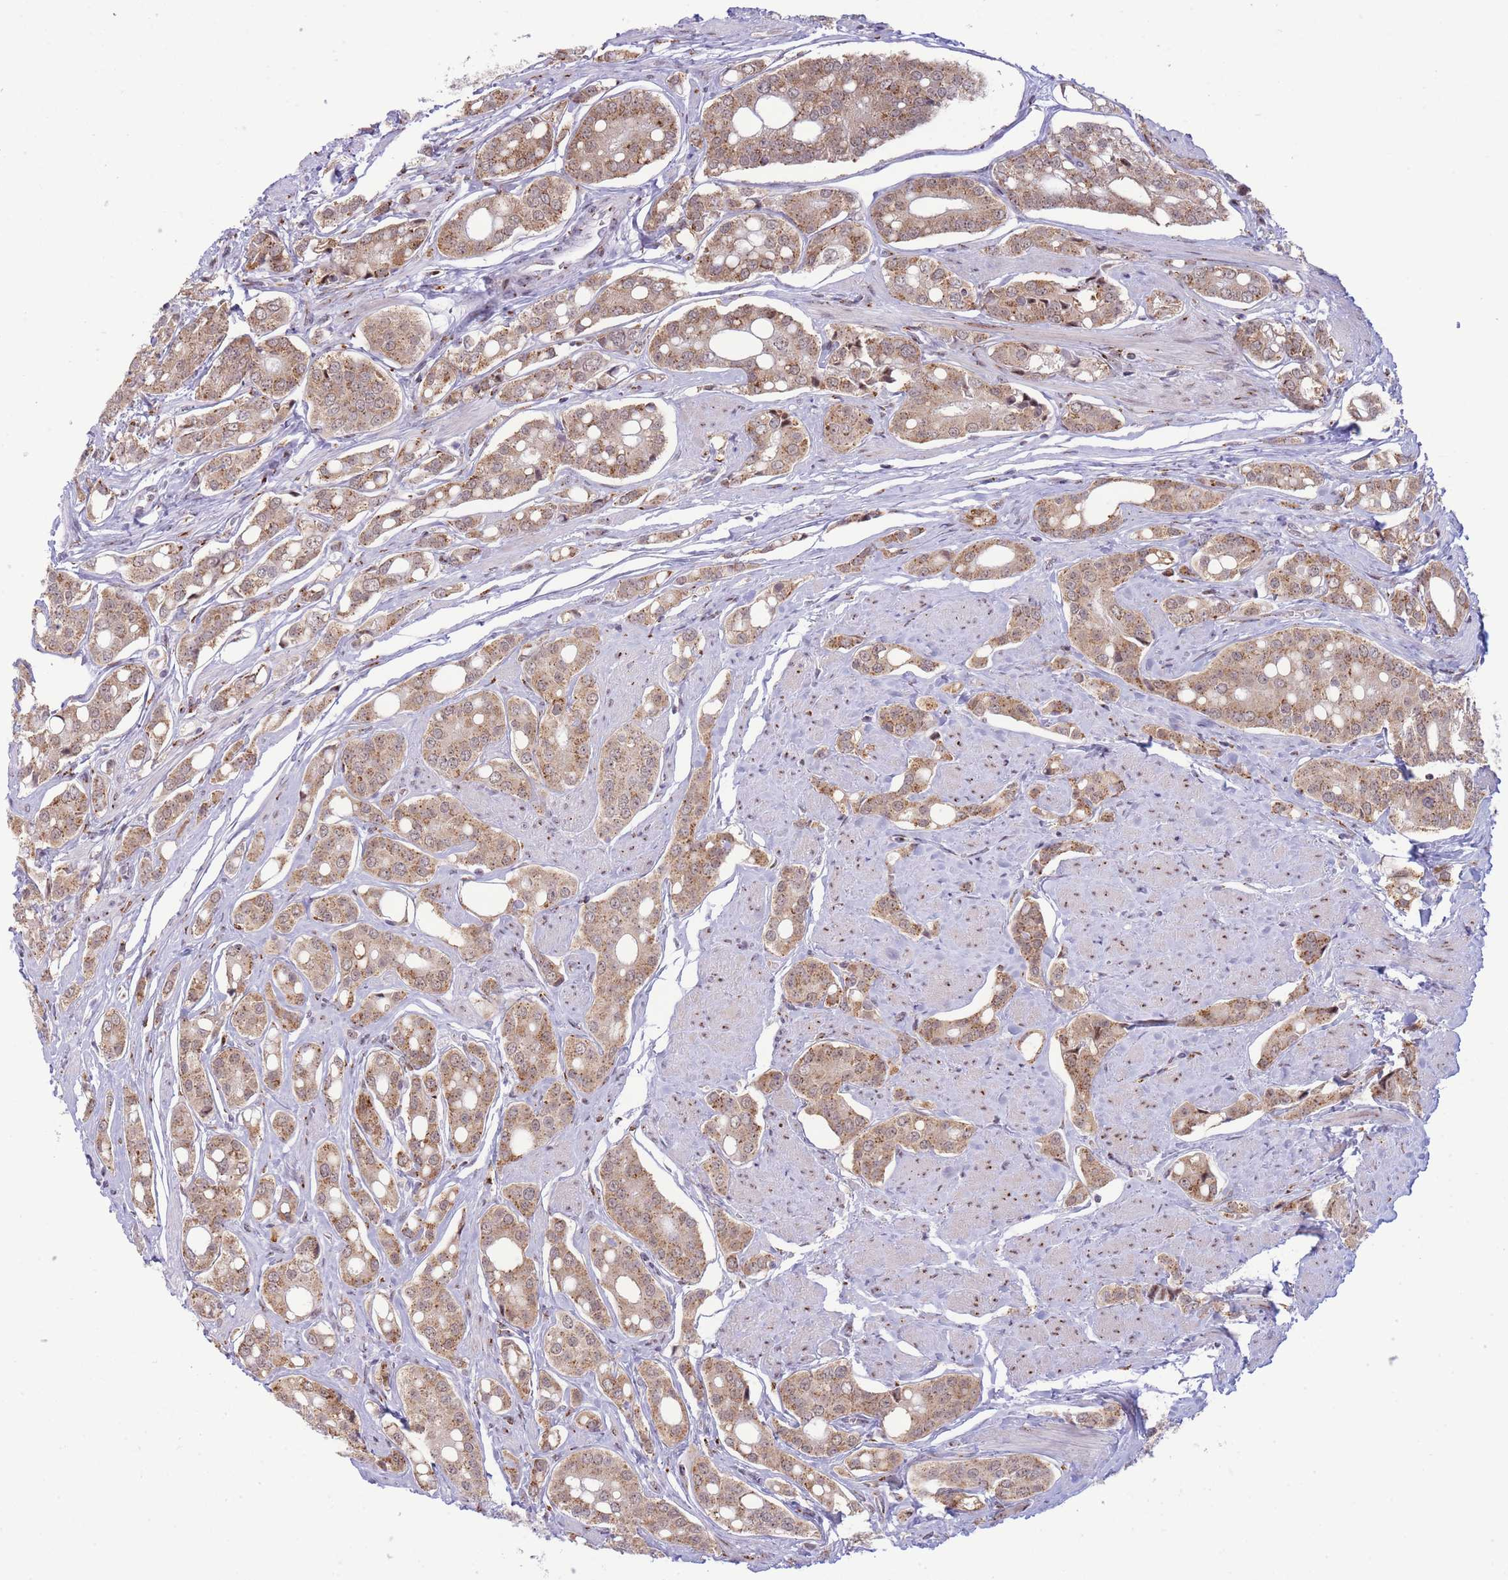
{"staining": {"intensity": "moderate", "quantity": ">75%", "location": "cytoplasmic/membranous"}, "tissue": "prostate cancer", "cell_type": "Tumor cells", "image_type": "cancer", "snomed": [{"axis": "morphology", "description": "Adenocarcinoma, High grade"}, {"axis": "topography", "description": "Prostate"}], "caption": "The micrograph reveals a brown stain indicating the presence of a protein in the cytoplasmic/membranous of tumor cells in prostate cancer (high-grade adenocarcinoma). (DAB IHC with brightfield microscopy, high magnification).", "gene": "INO80C", "patient": {"sex": "male", "age": 71}}